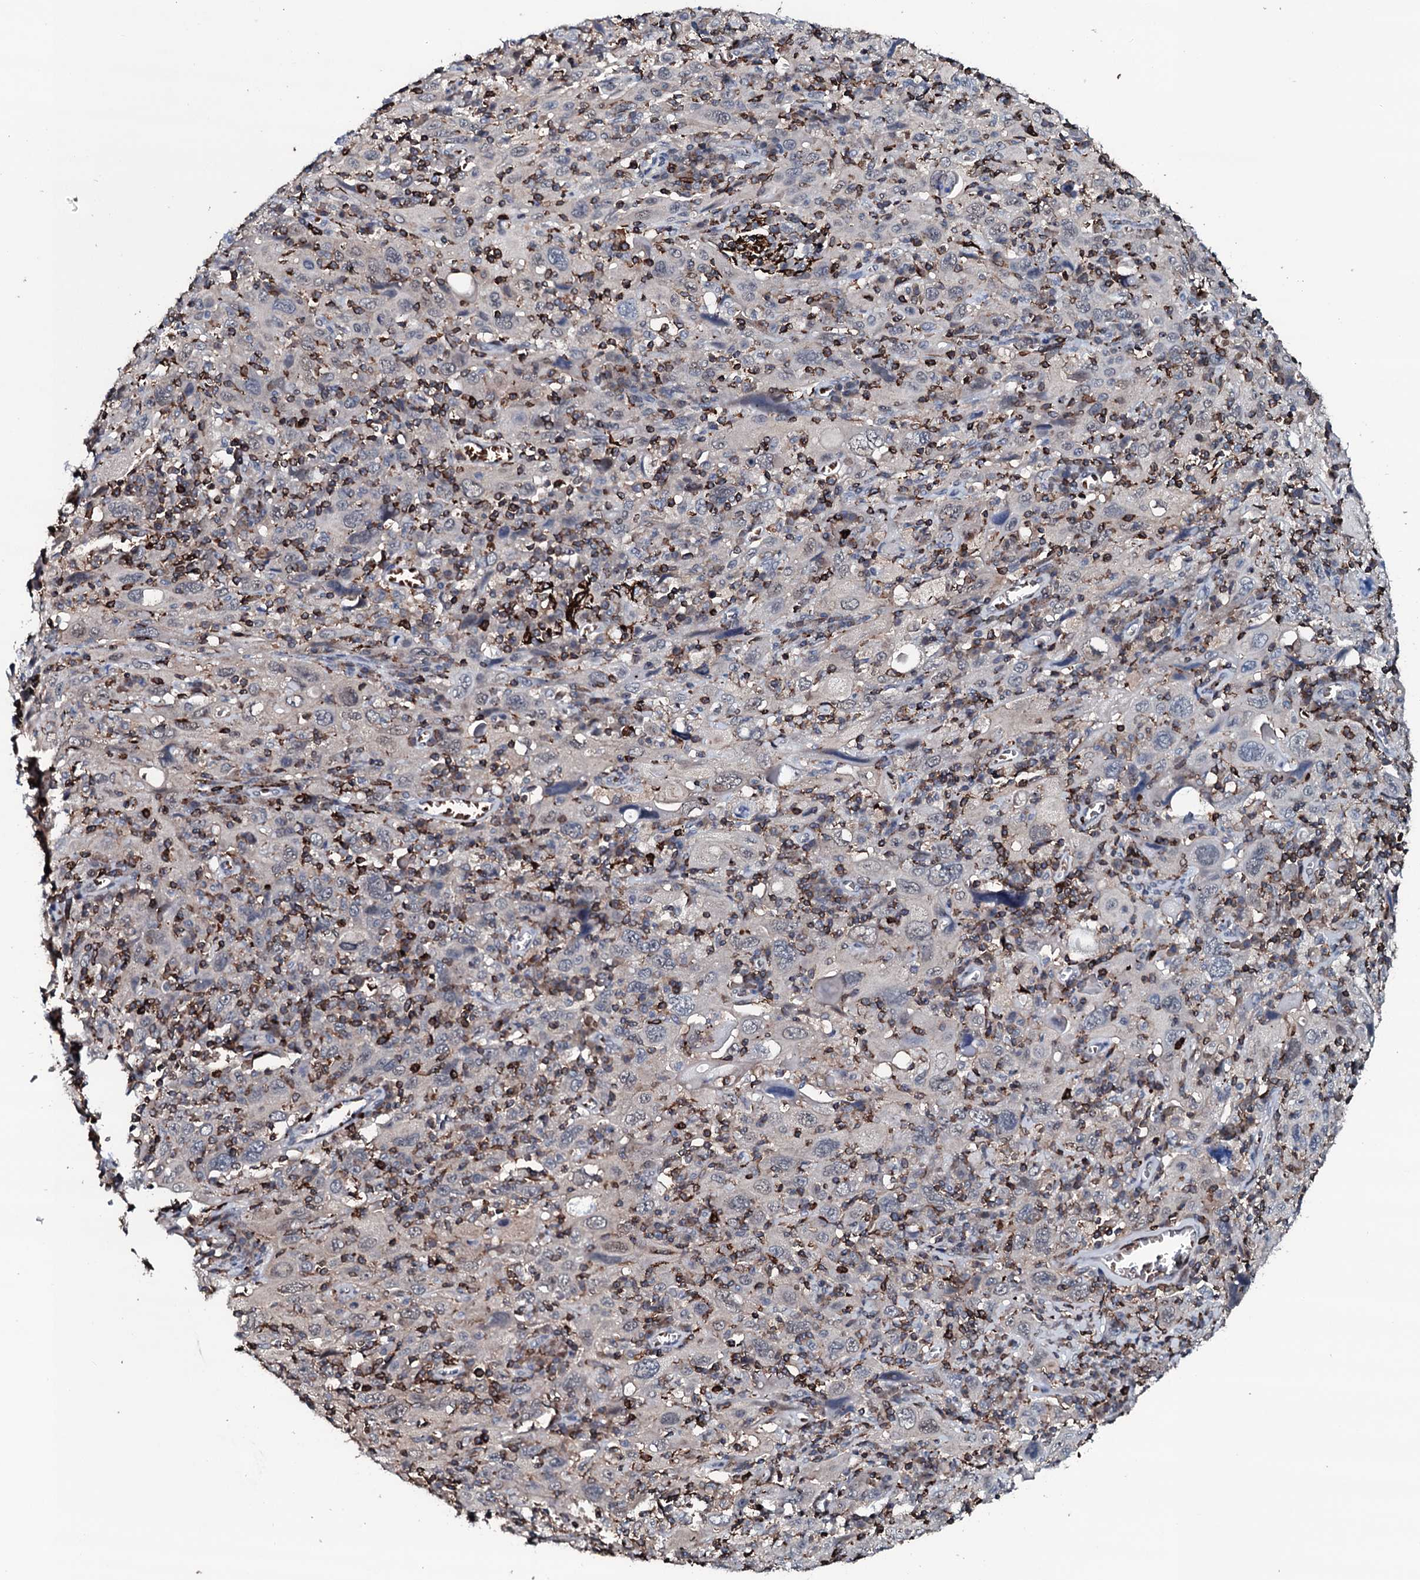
{"staining": {"intensity": "negative", "quantity": "none", "location": "none"}, "tissue": "cervical cancer", "cell_type": "Tumor cells", "image_type": "cancer", "snomed": [{"axis": "morphology", "description": "Squamous cell carcinoma, NOS"}, {"axis": "topography", "description": "Cervix"}], "caption": "The image shows no staining of tumor cells in cervical squamous cell carcinoma.", "gene": "OGFOD2", "patient": {"sex": "female", "age": 46}}